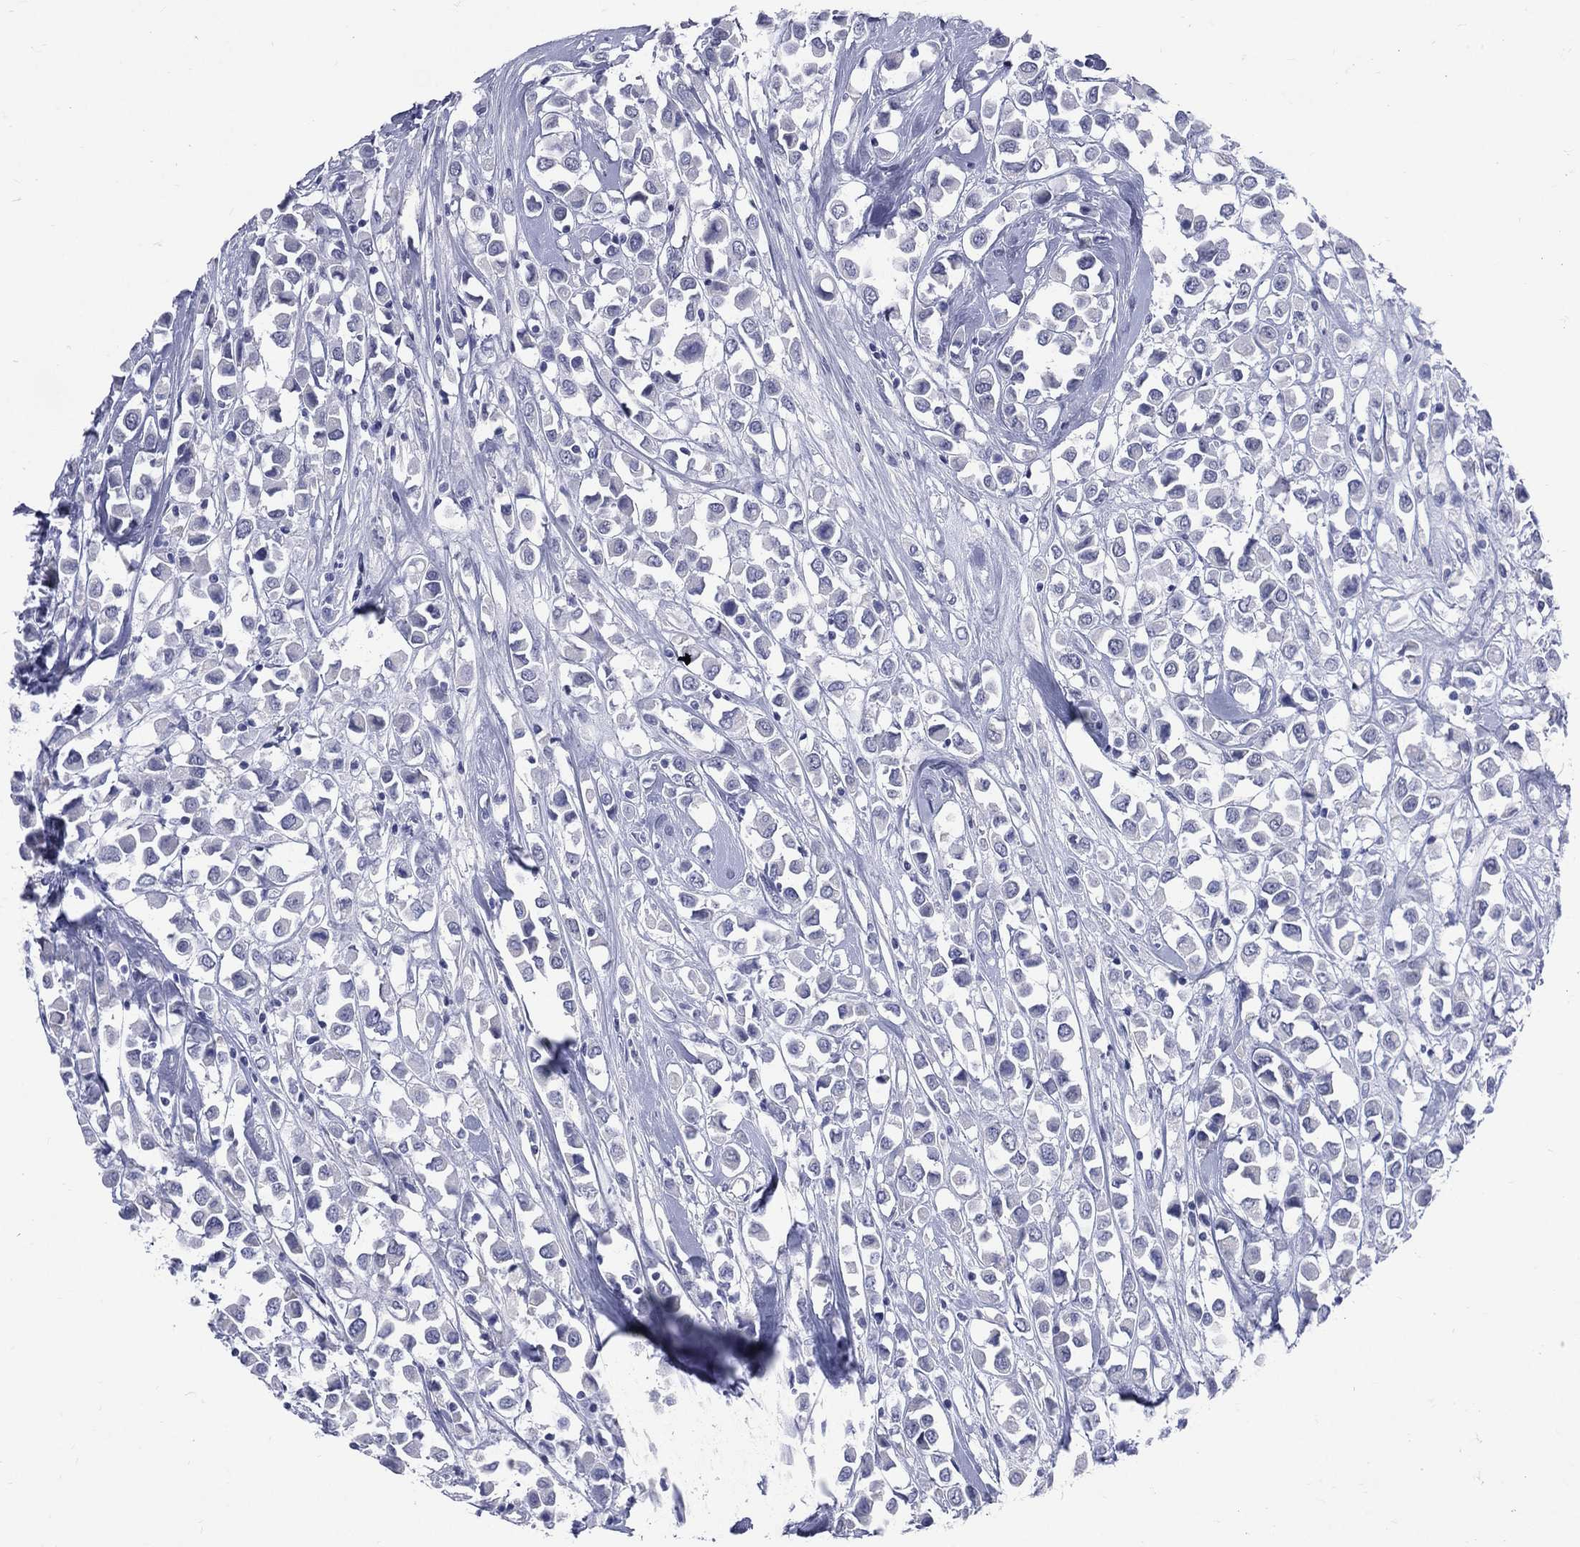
{"staining": {"intensity": "negative", "quantity": "none", "location": "none"}, "tissue": "breast cancer", "cell_type": "Tumor cells", "image_type": "cancer", "snomed": [{"axis": "morphology", "description": "Duct carcinoma"}, {"axis": "topography", "description": "Breast"}], "caption": "Micrograph shows no significant protein staining in tumor cells of infiltrating ductal carcinoma (breast).", "gene": "MLLT10", "patient": {"sex": "female", "age": 61}}